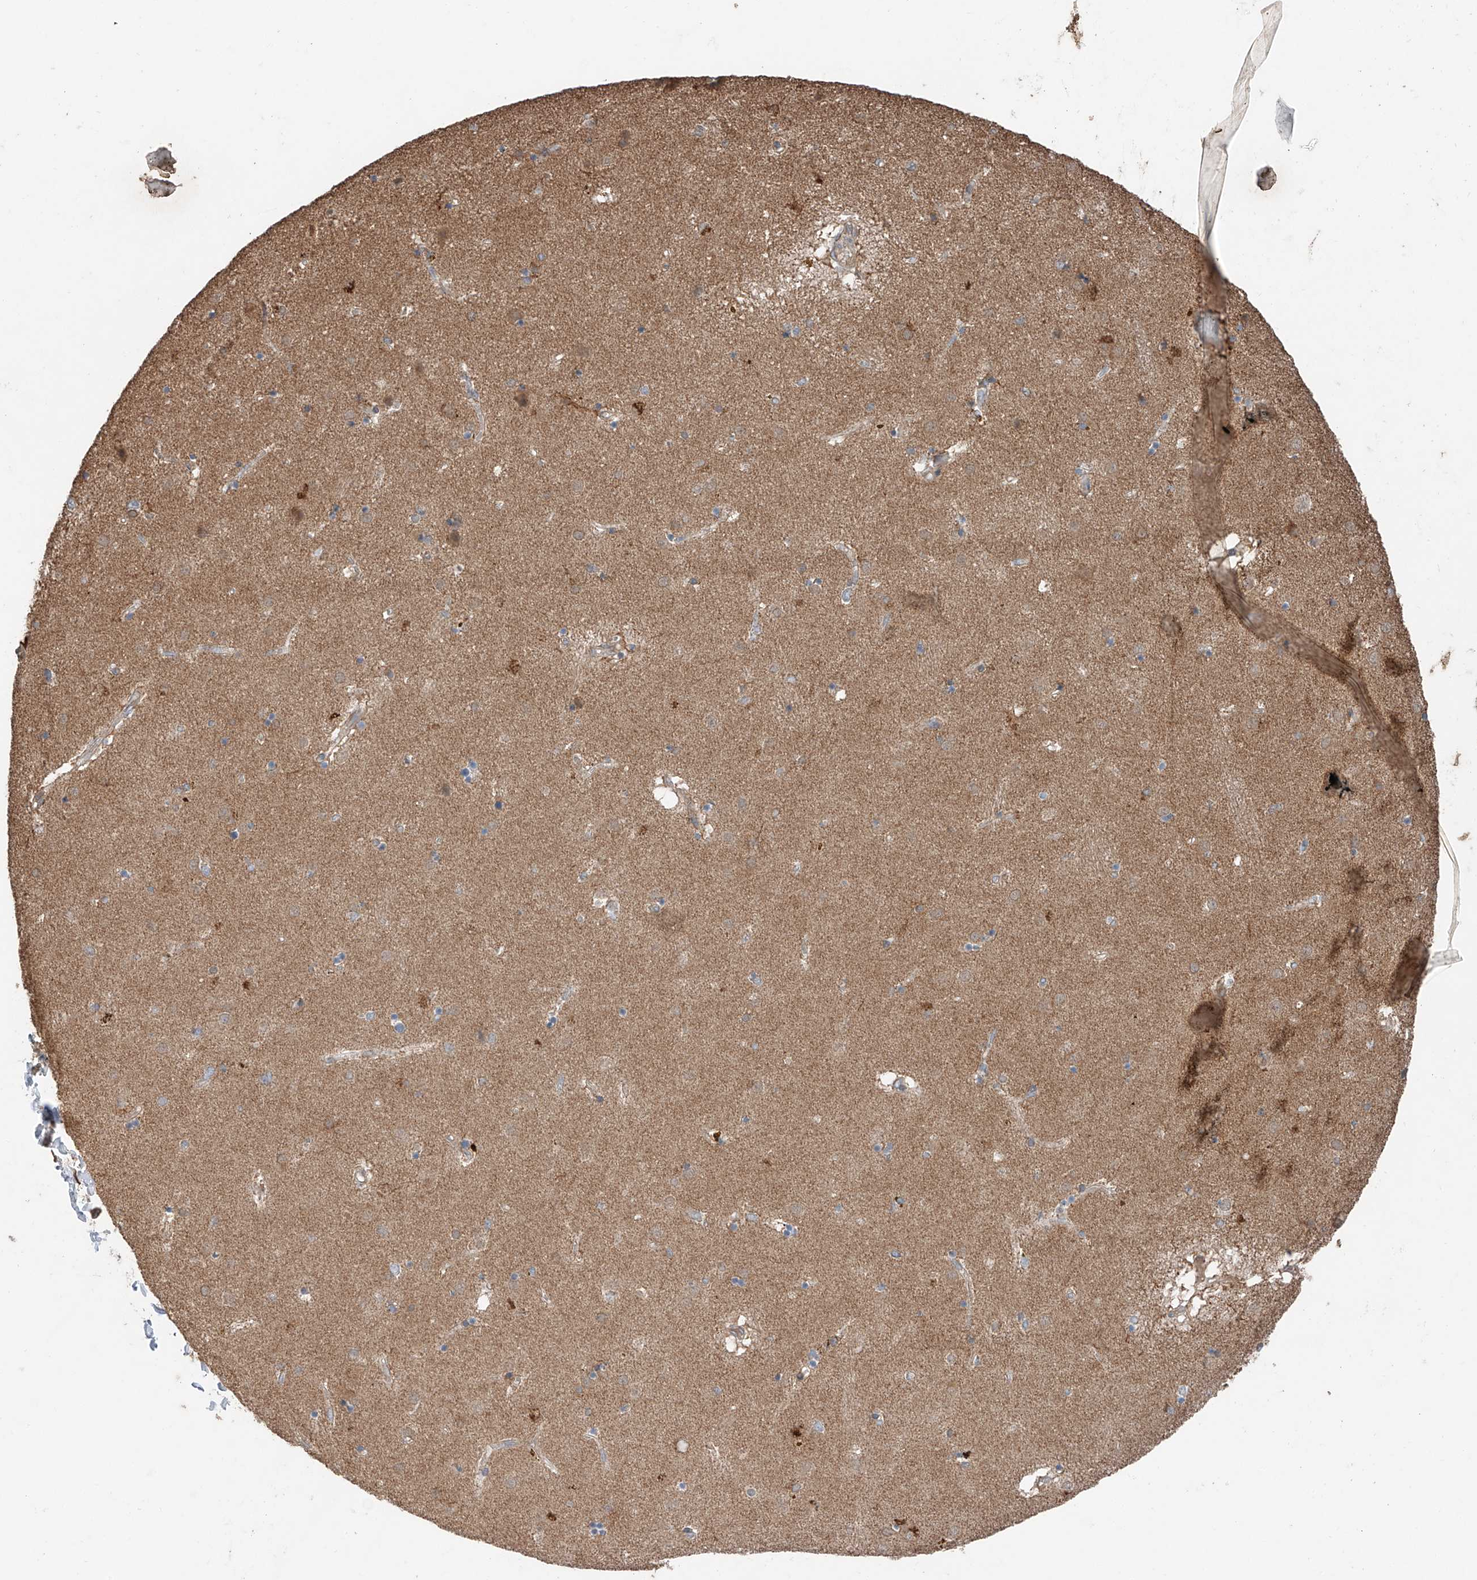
{"staining": {"intensity": "weak", "quantity": "<25%", "location": "cytoplasmic/membranous"}, "tissue": "caudate", "cell_type": "Glial cells", "image_type": "normal", "snomed": [{"axis": "morphology", "description": "Normal tissue, NOS"}, {"axis": "topography", "description": "Lateral ventricle wall"}], "caption": "Immunohistochemical staining of benign human caudate shows no significant expression in glial cells. Nuclei are stained in blue.", "gene": "AP4B1", "patient": {"sex": "male", "age": 70}}